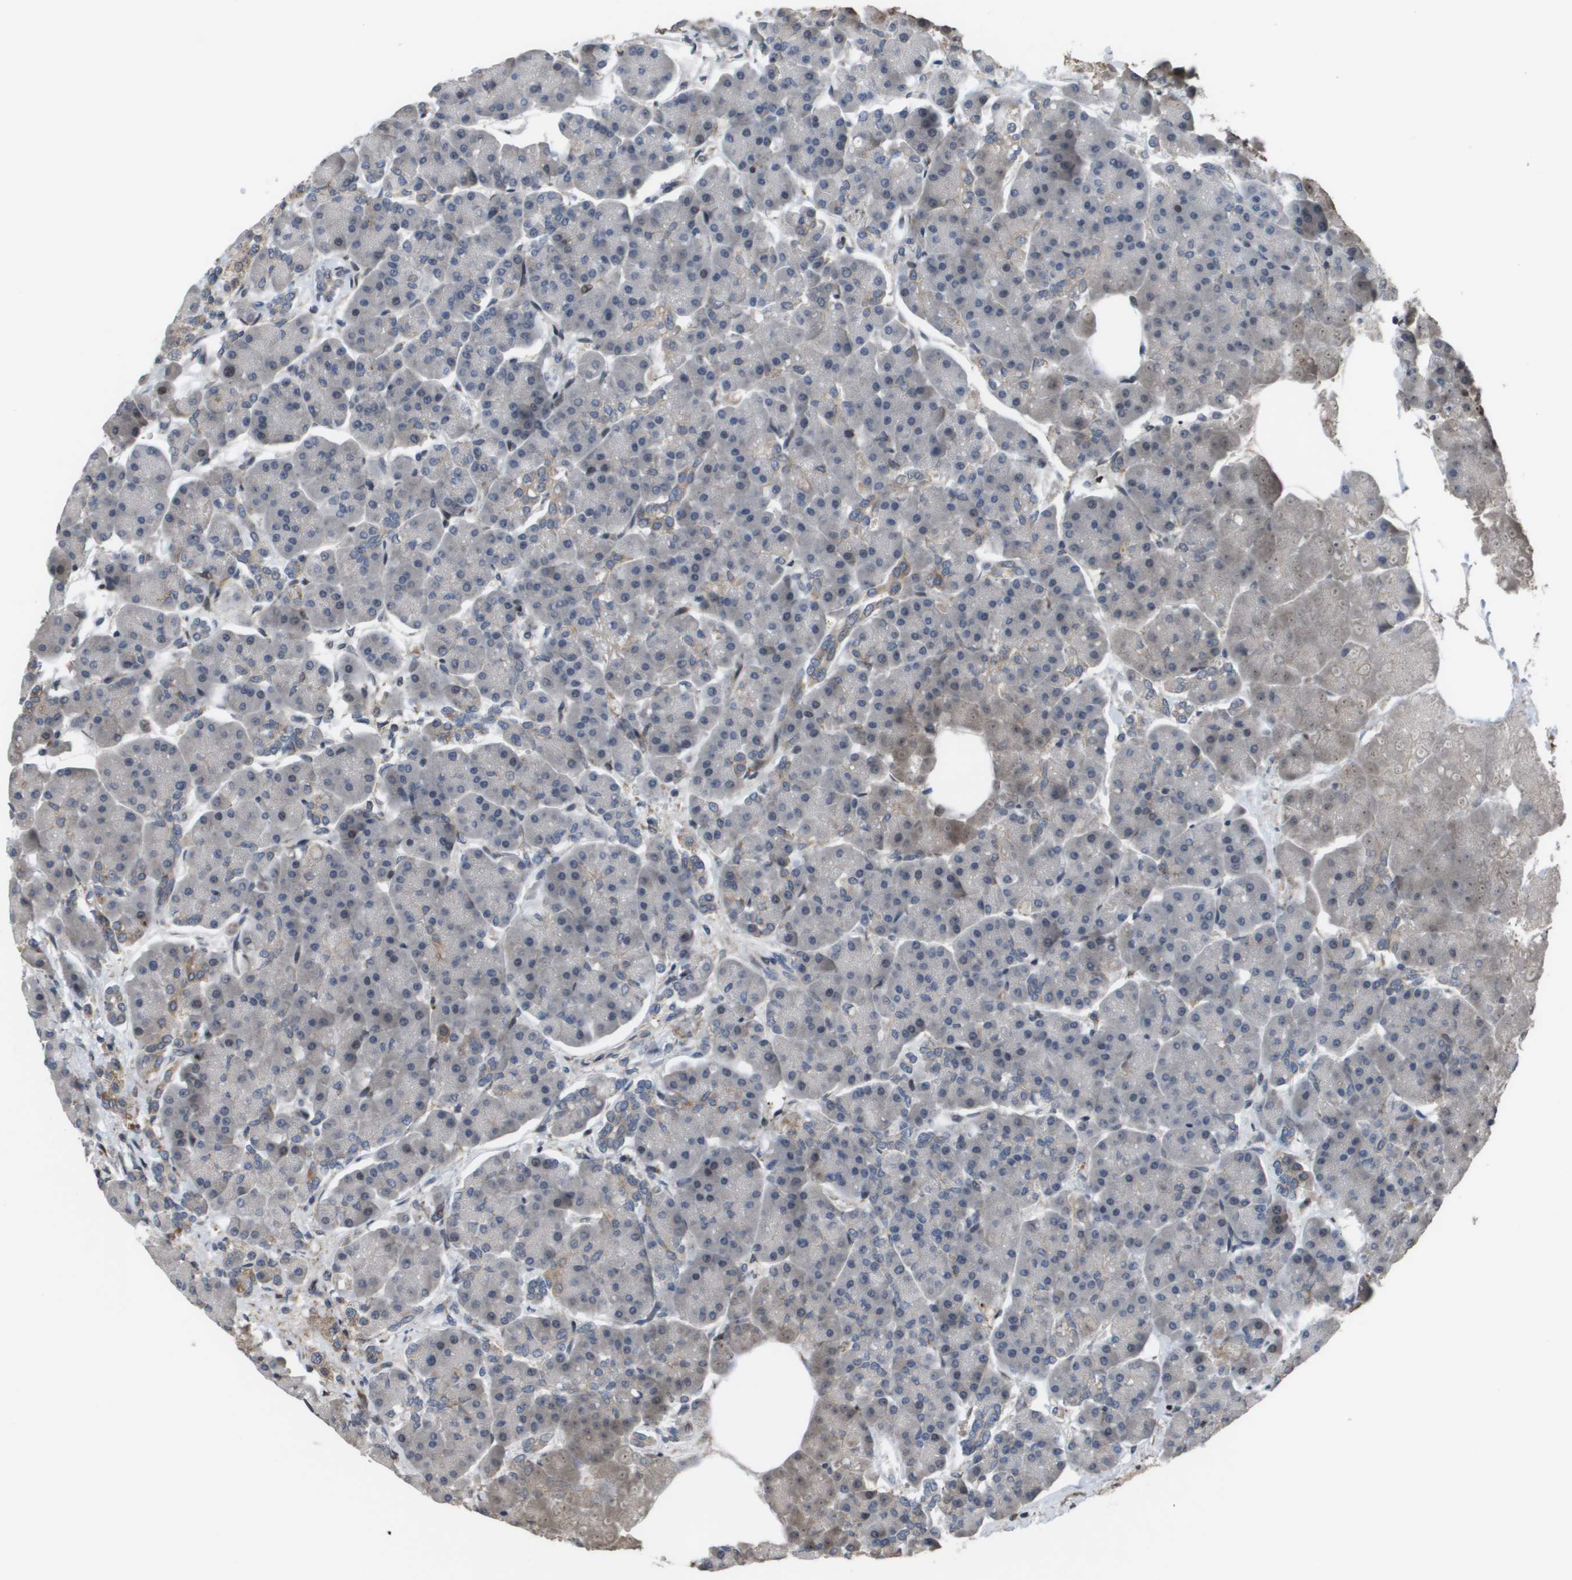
{"staining": {"intensity": "moderate", "quantity": "<25%", "location": "cytoplasmic/membranous,nuclear"}, "tissue": "pancreas", "cell_type": "Exocrine glandular cells", "image_type": "normal", "snomed": [{"axis": "morphology", "description": "Normal tissue, NOS"}, {"axis": "topography", "description": "Pancreas"}], "caption": "Protein expression by immunohistochemistry demonstrates moderate cytoplasmic/membranous,nuclear expression in about <25% of exocrine glandular cells in normal pancreas. The protein of interest is shown in brown color, while the nuclei are stained blue.", "gene": "AXIN2", "patient": {"sex": "female", "age": 70}}